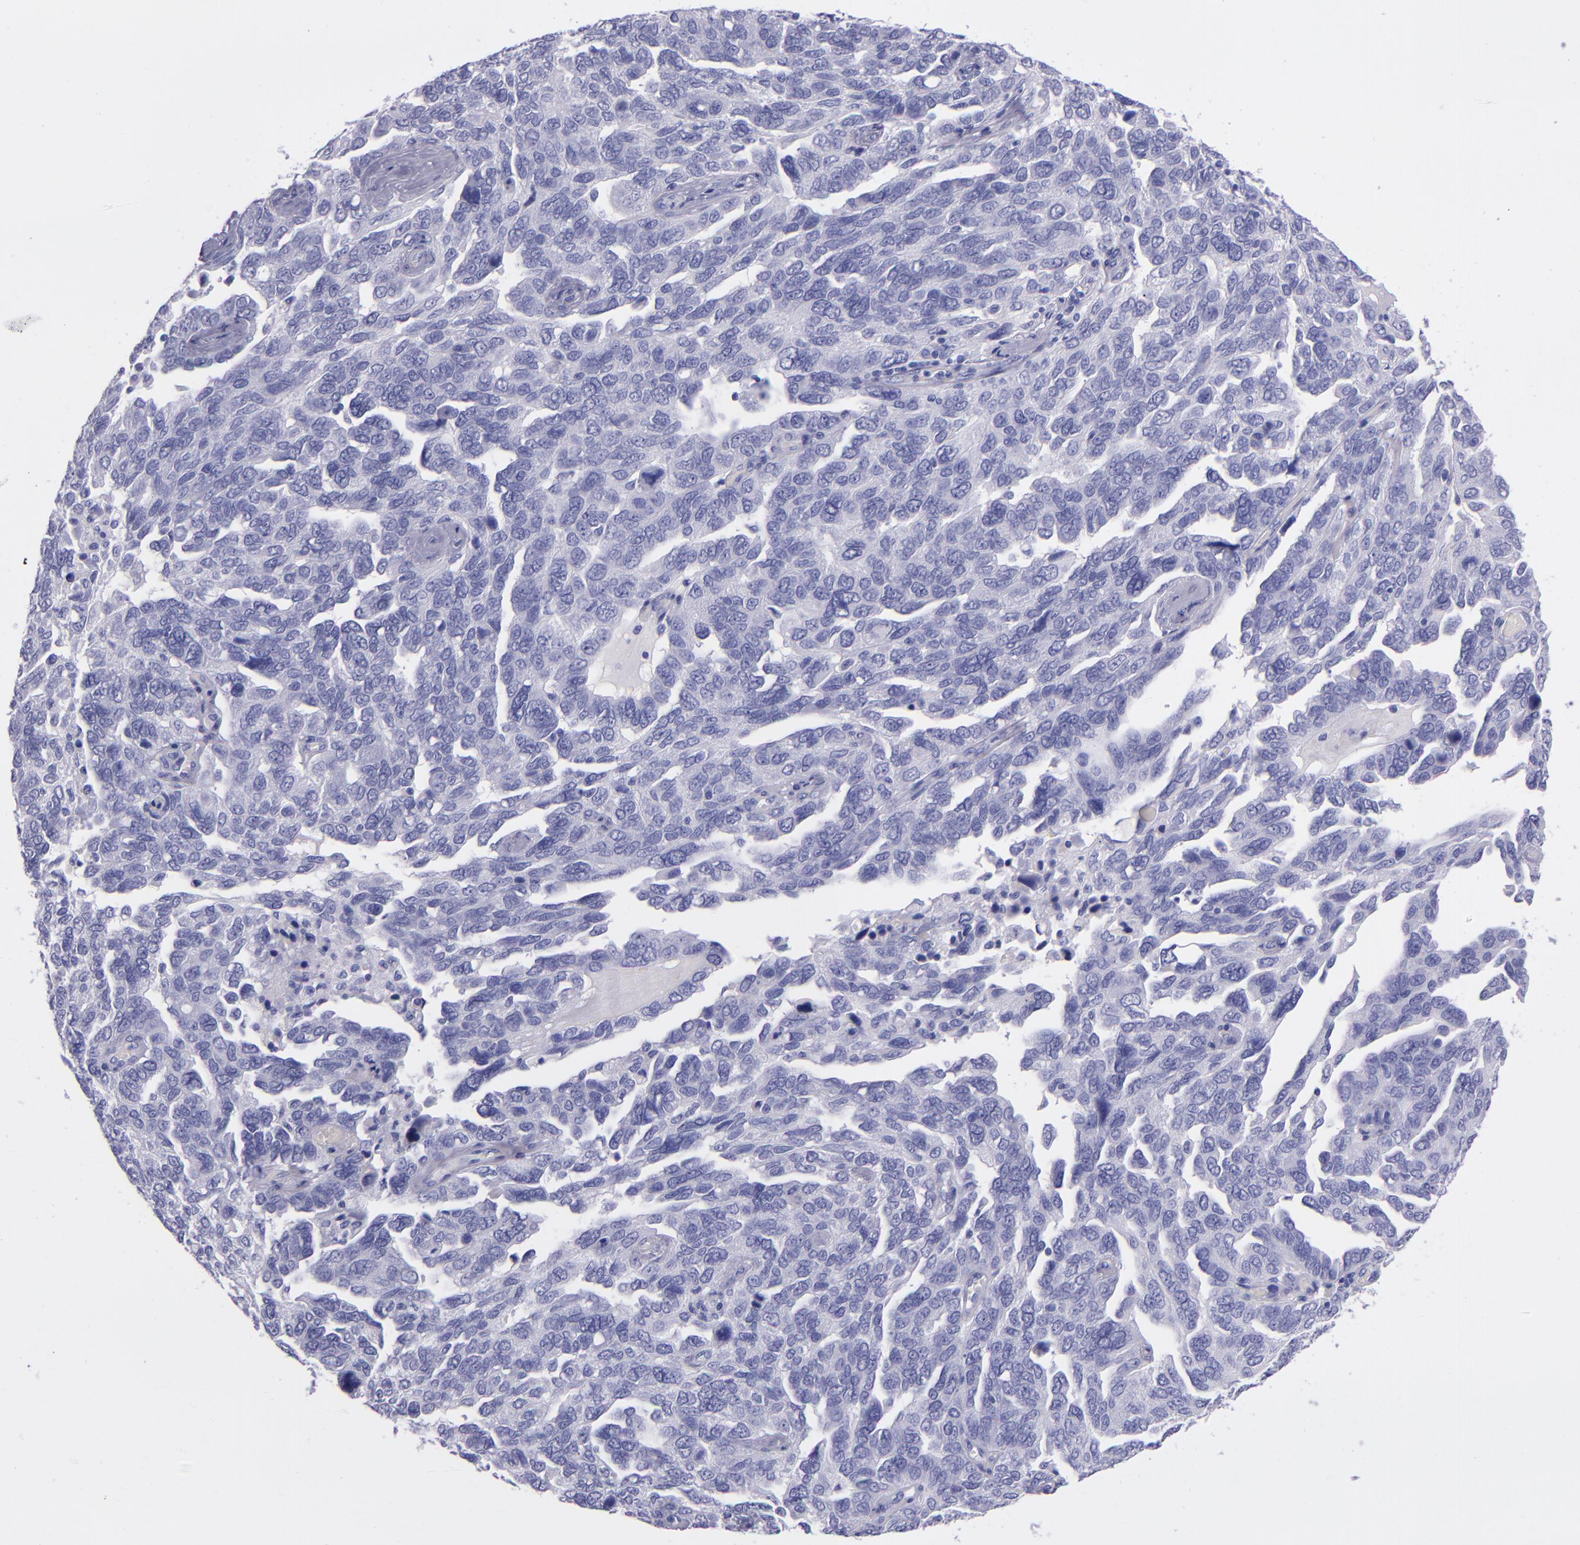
{"staining": {"intensity": "negative", "quantity": "none", "location": "none"}, "tissue": "ovarian cancer", "cell_type": "Tumor cells", "image_type": "cancer", "snomed": [{"axis": "morphology", "description": "Cystadenocarcinoma, serous, NOS"}, {"axis": "topography", "description": "Ovary"}], "caption": "This is a micrograph of IHC staining of ovarian cancer (serous cystadenocarcinoma), which shows no positivity in tumor cells.", "gene": "SFTPA2", "patient": {"sex": "female", "age": 64}}